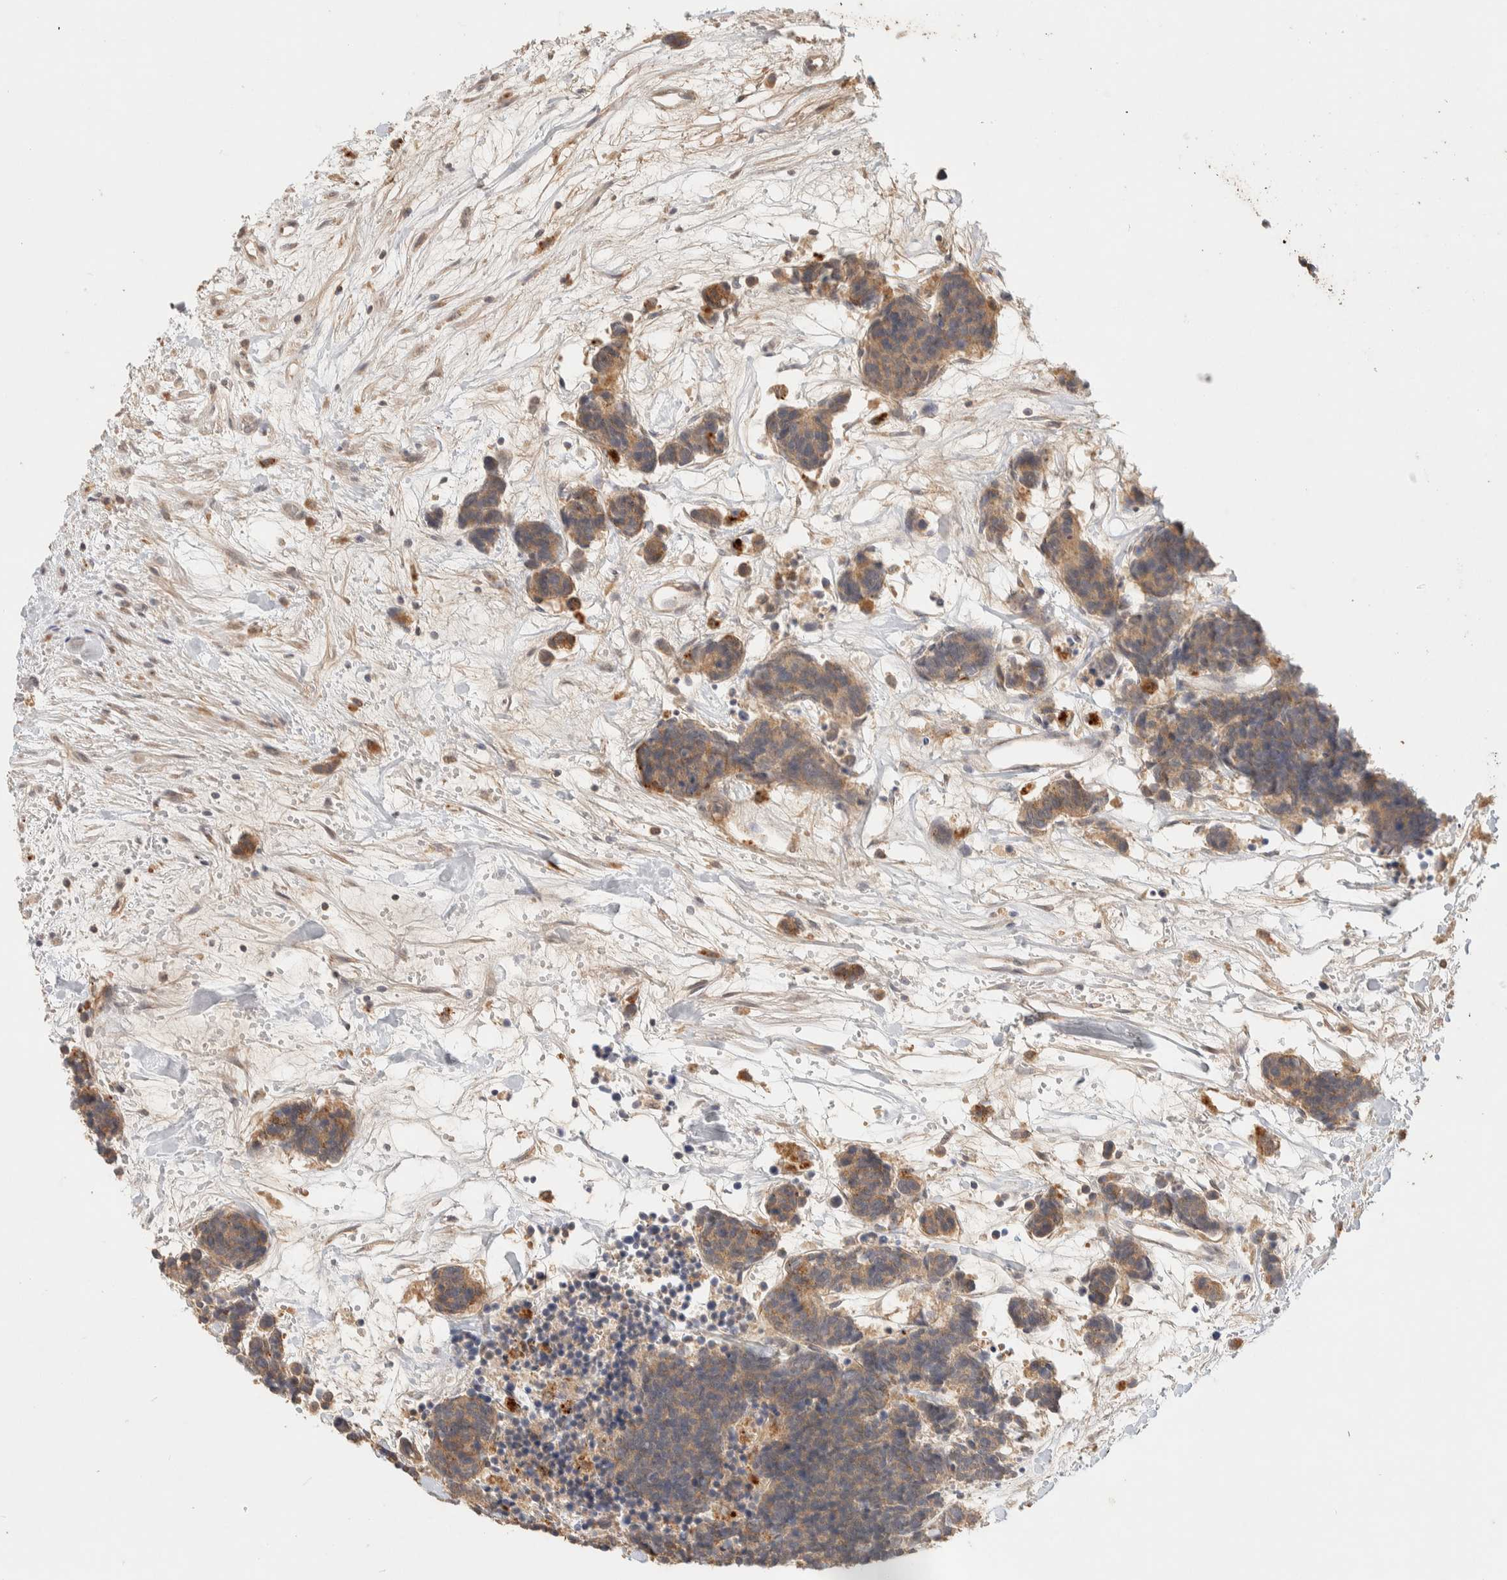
{"staining": {"intensity": "moderate", "quantity": ">75%", "location": "cytoplasmic/membranous"}, "tissue": "carcinoid", "cell_type": "Tumor cells", "image_type": "cancer", "snomed": [{"axis": "morphology", "description": "Carcinoma, NOS"}, {"axis": "morphology", "description": "Carcinoid, malignant, NOS"}, {"axis": "topography", "description": "Urinary bladder"}], "caption": "Carcinoid stained with a protein marker demonstrates moderate staining in tumor cells.", "gene": "ITPA", "patient": {"sex": "male", "age": 57}}